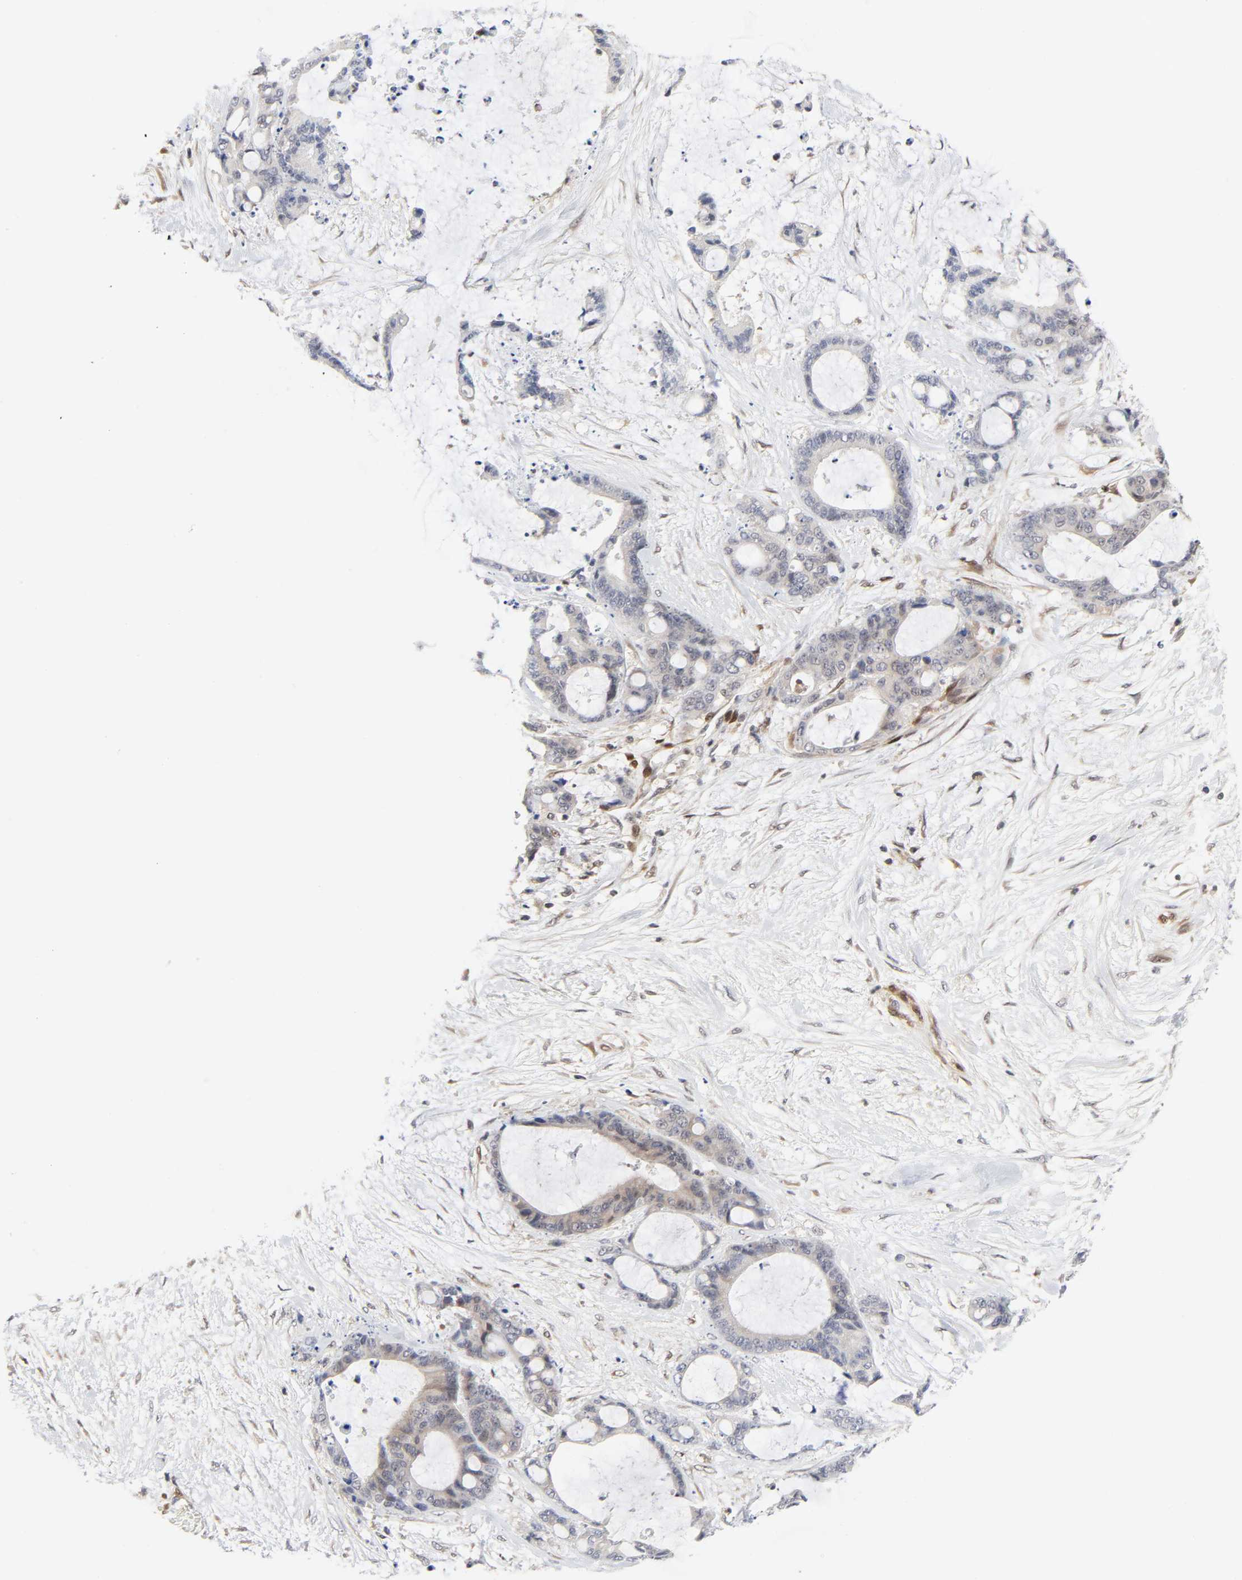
{"staining": {"intensity": "negative", "quantity": "none", "location": "none"}, "tissue": "liver cancer", "cell_type": "Tumor cells", "image_type": "cancer", "snomed": [{"axis": "morphology", "description": "Cholangiocarcinoma"}, {"axis": "topography", "description": "Liver"}], "caption": "Liver cancer was stained to show a protein in brown. There is no significant positivity in tumor cells.", "gene": "PTEN", "patient": {"sex": "female", "age": 73}}